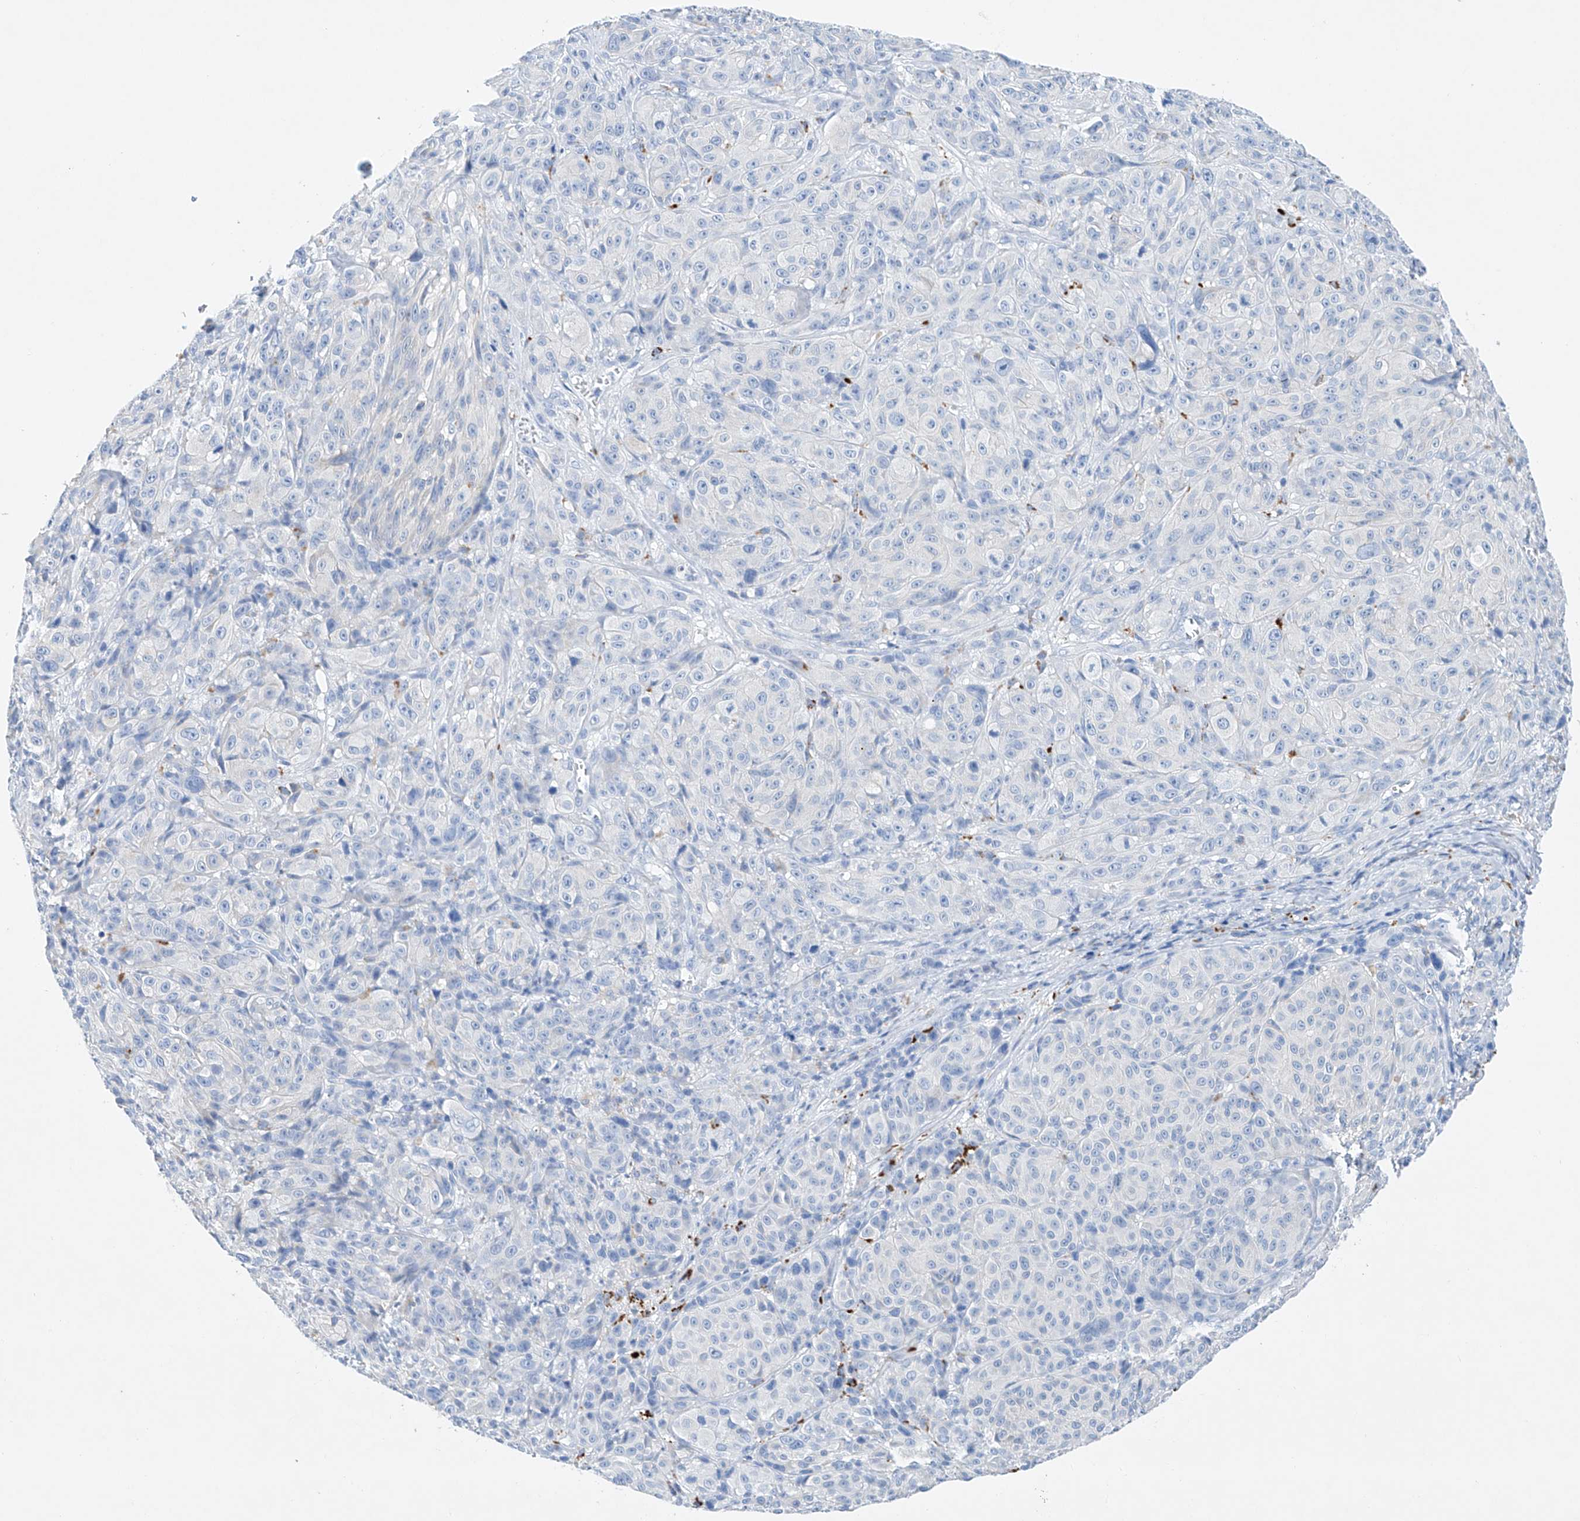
{"staining": {"intensity": "negative", "quantity": "none", "location": "none"}, "tissue": "melanoma", "cell_type": "Tumor cells", "image_type": "cancer", "snomed": [{"axis": "morphology", "description": "Malignant melanoma, NOS"}, {"axis": "topography", "description": "Skin"}], "caption": "Tumor cells show no significant protein staining in malignant melanoma. (DAB (3,3'-diaminobenzidine) IHC, high magnification).", "gene": "LURAP1", "patient": {"sex": "male", "age": 73}}